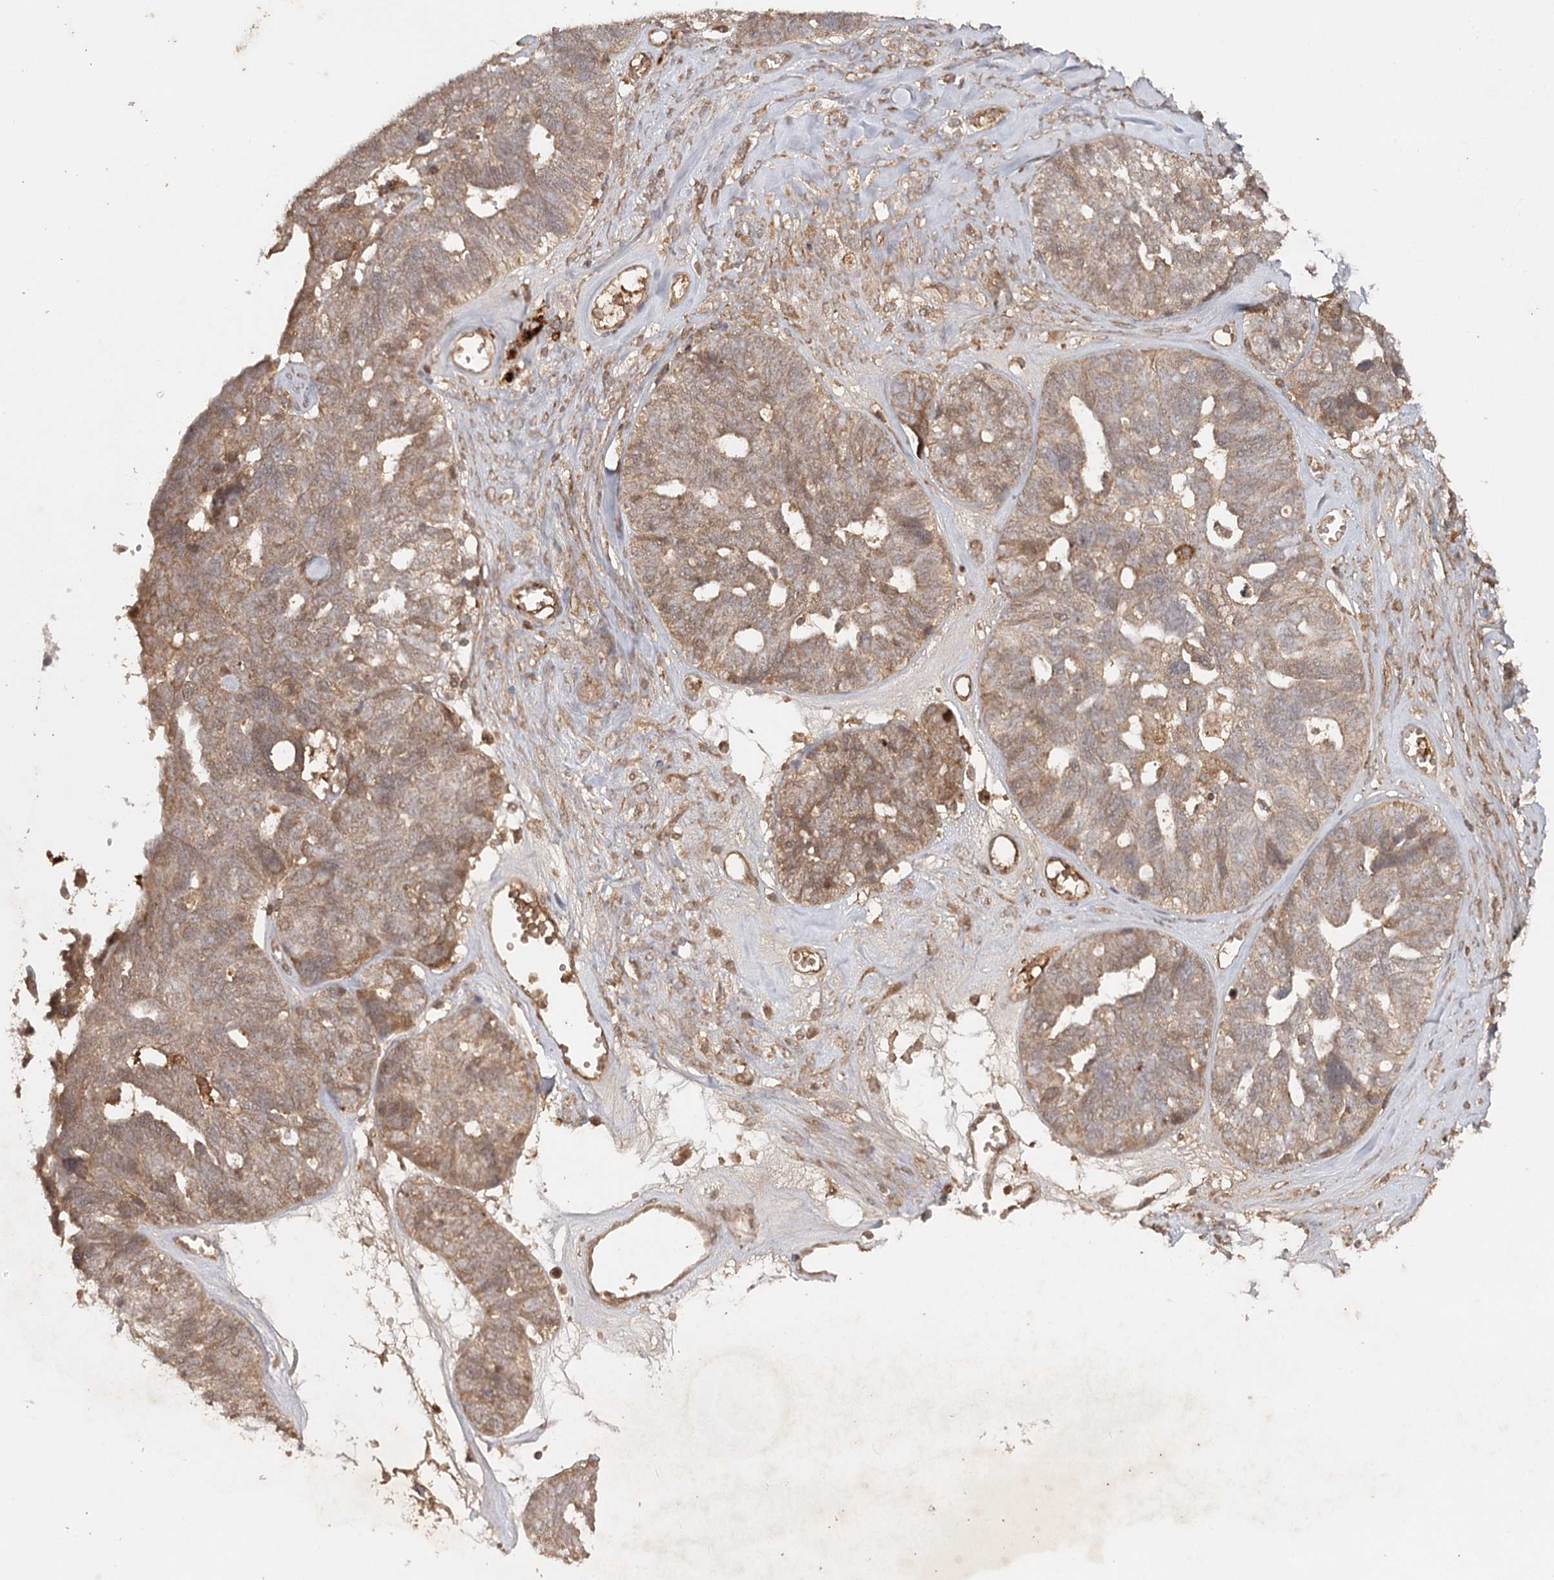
{"staining": {"intensity": "weak", "quantity": ">75%", "location": "cytoplasmic/membranous"}, "tissue": "ovarian cancer", "cell_type": "Tumor cells", "image_type": "cancer", "snomed": [{"axis": "morphology", "description": "Cystadenocarcinoma, serous, NOS"}, {"axis": "topography", "description": "Ovary"}], "caption": "A photomicrograph of human serous cystadenocarcinoma (ovarian) stained for a protein displays weak cytoplasmic/membranous brown staining in tumor cells.", "gene": "ARL13A", "patient": {"sex": "female", "age": 79}}